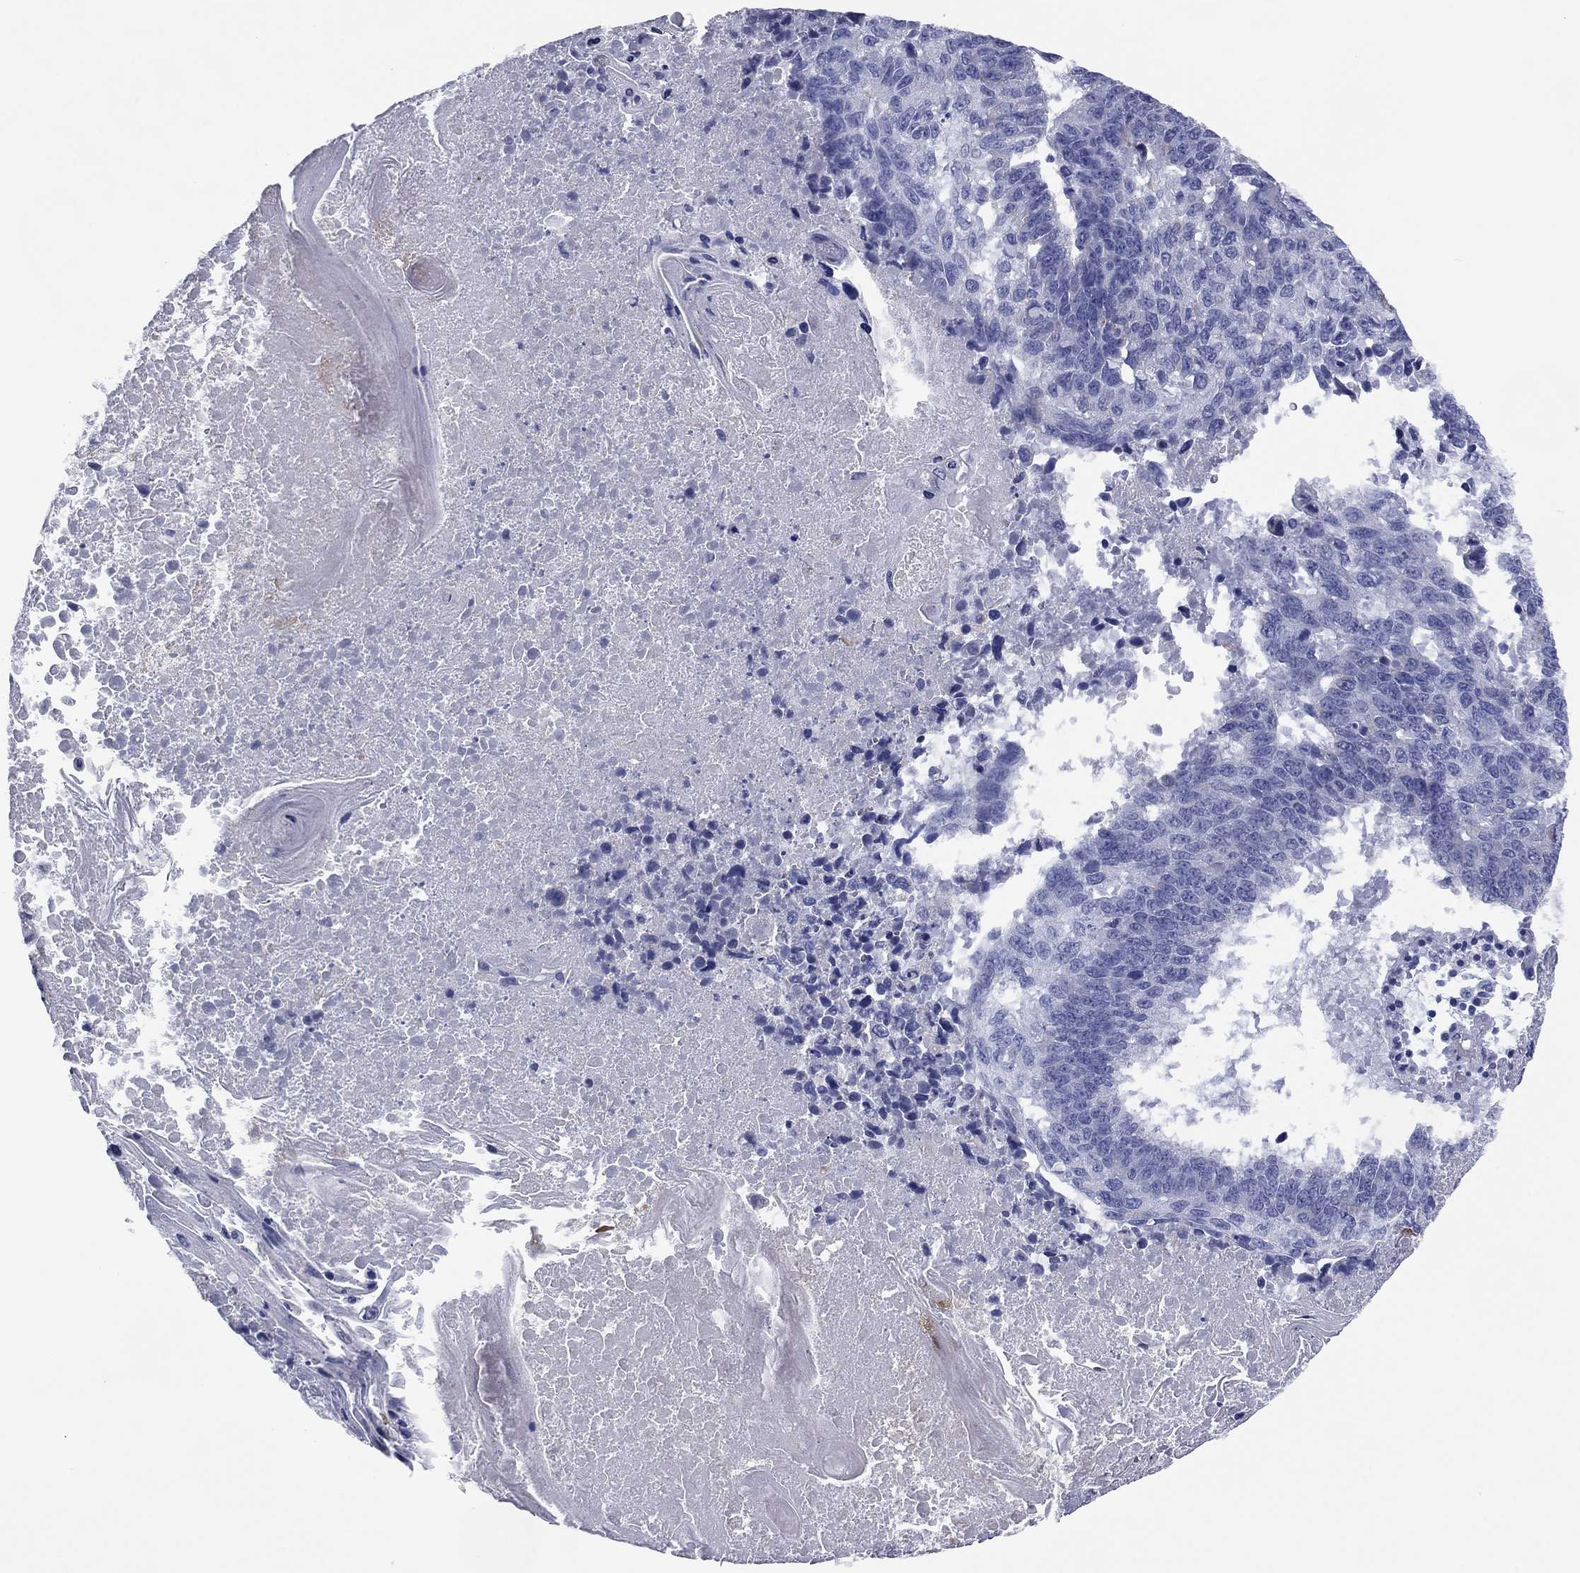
{"staining": {"intensity": "negative", "quantity": "none", "location": "none"}, "tissue": "lung cancer", "cell_type": "Tumor cells", "image_type": "cancer", "snomed": [{"axis": "morphology", "description": "Squamous cell carcinoma, NOS"}, {"axis": "topography", "description": "Lung"}], "caption": "There is no significant expression in tumor cells of lung cancer (squamous cell carcinoma).", "gene": "MGST3", "patient": {"sex": "male", "age": 73}}